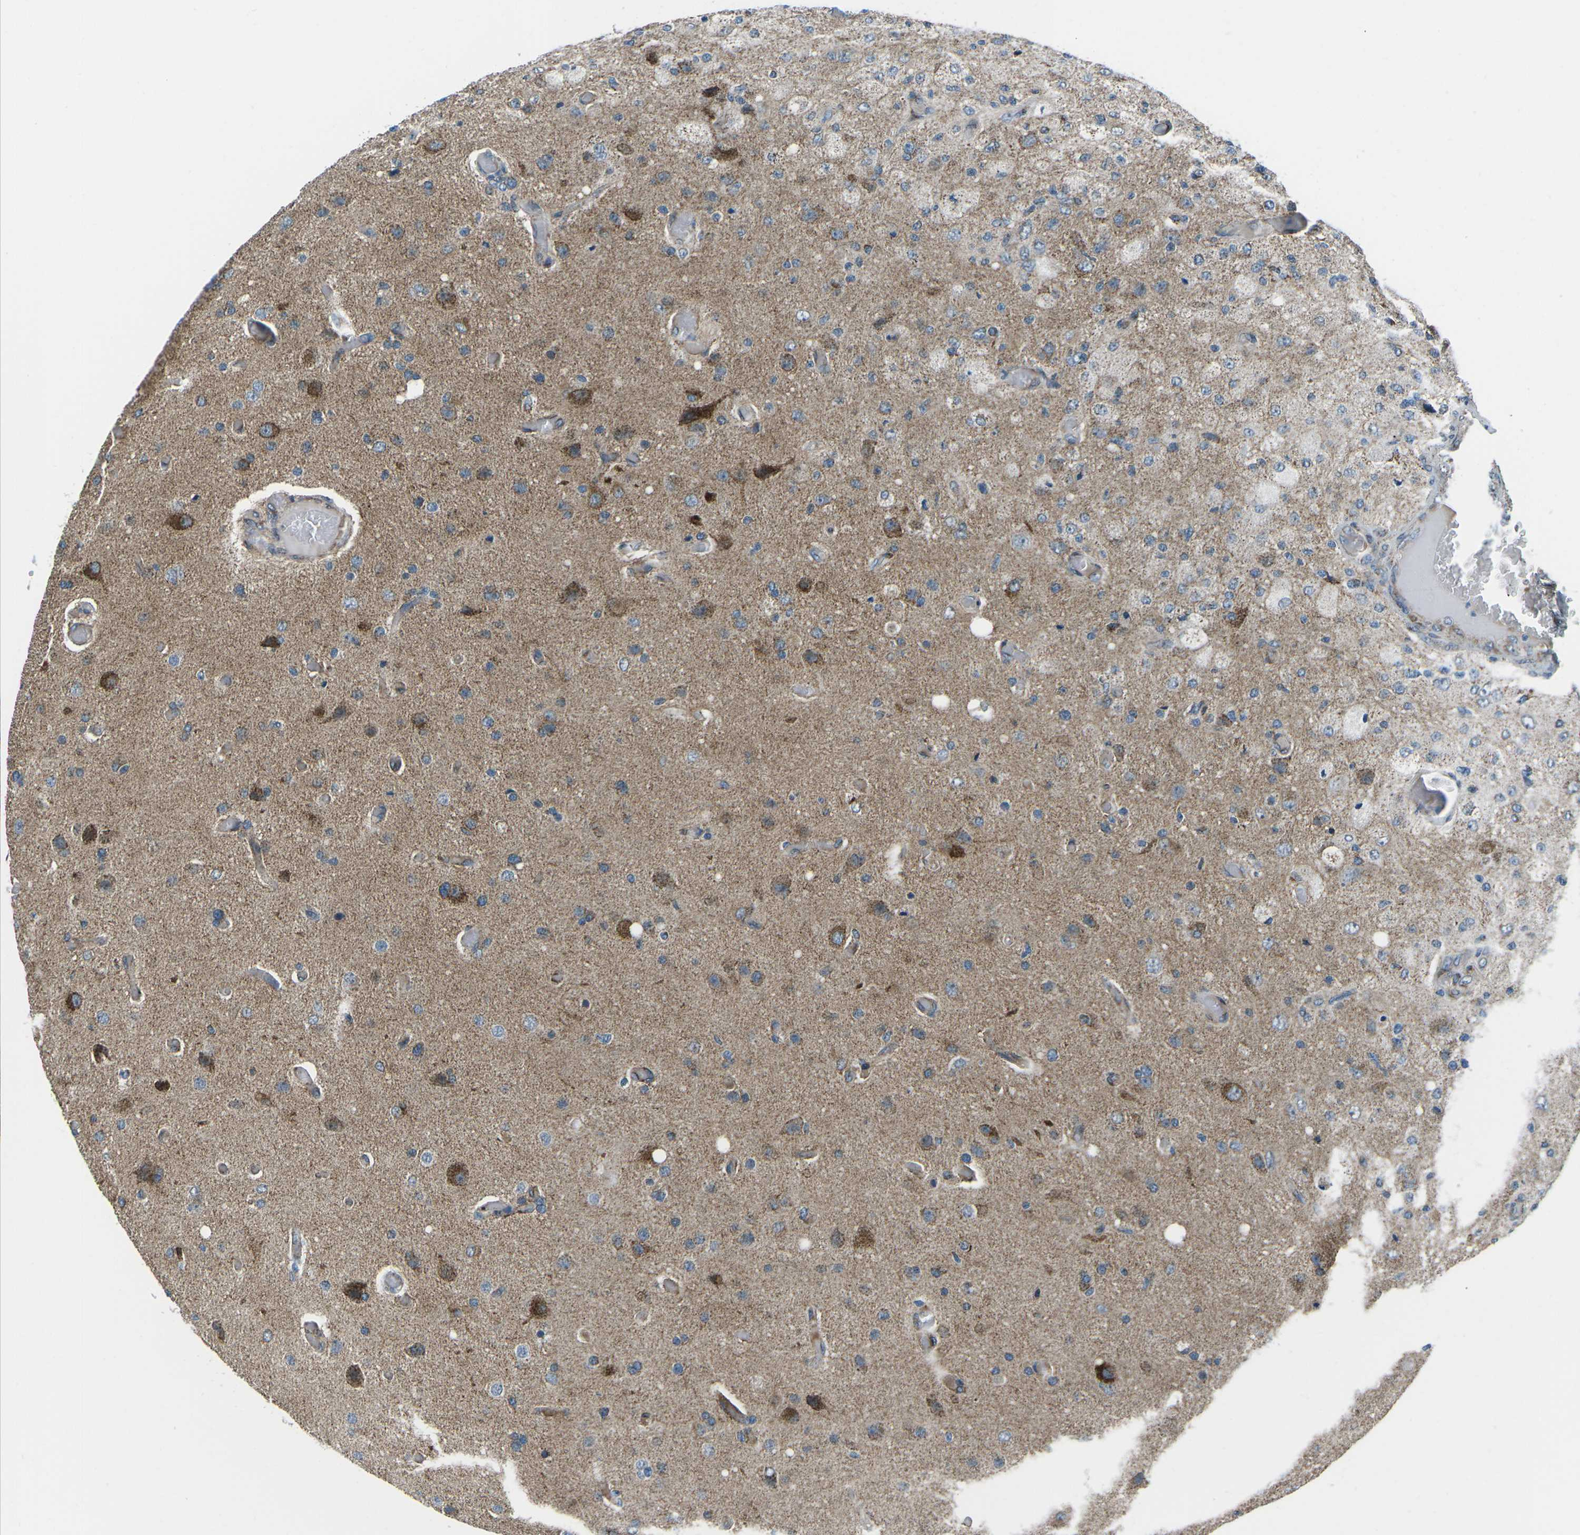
{"staining": {"intensity": "weak", "quantity": "25%-75%", "location": "cytoplasmic/membranous"}, "tissue": "glioma", "cell_type": "Tumor cells", "image_type": "cancer", "snomed": [{"axis": "morphology", "description": "Normal tissue, NOS"}, {"axis": "morphology", "description": "Glioma, malignant, High grade"}, {"axis": "topography", "description": "Cerebral cortex"}], "caption": "A low amount of weak cytoplasmic/membranous positivity is appreciated in approximately 25%-75% of tumor cells in glioma tissue. (DAB (3,3'-diaminobenzidine) IHC, brown staining for protein, blue staining for nuclei).", "gene": "RFESD", "patient": {"sex": "male", "age": 77}}